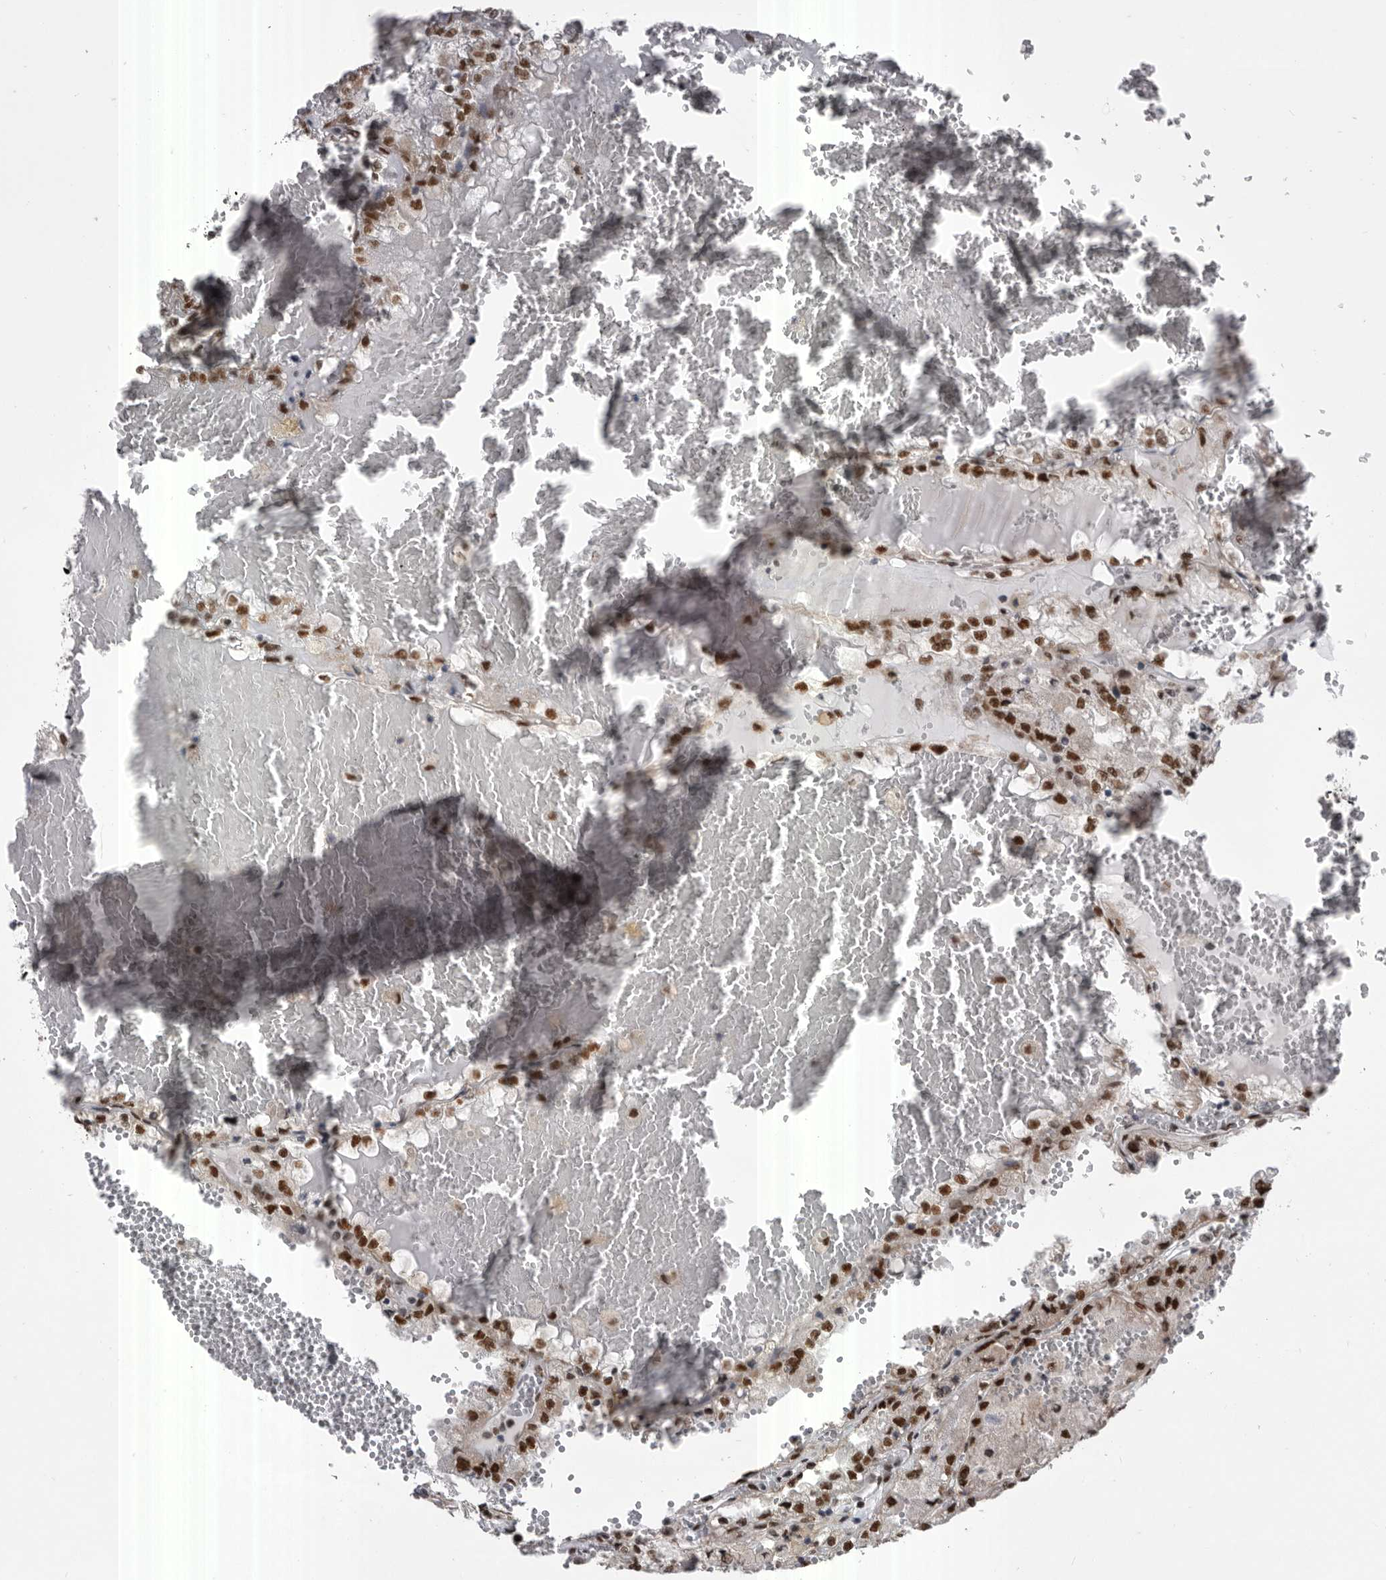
{"staining": {"intensity": "strong", "quantity": ">75%", "location": "nuclear"}, "tissue": "renal cancer", "cell_type": "Tumor cells", "image_type": "cancer", "snomed": [{"axis": "morphology", "description": "Adenocarcinoma, NOS"}, {"axis": "topography", "description": "Kidney"}], "caption": "High-power microscopy captured an immunohistochemistry (IHC) photomicrograph of renal adenocarcinoma, revealing strong nuclear staining in approximately >75% of tumor cells.", "gene": "MEPCE", "patient": {"sex": "female", "age": 56}}